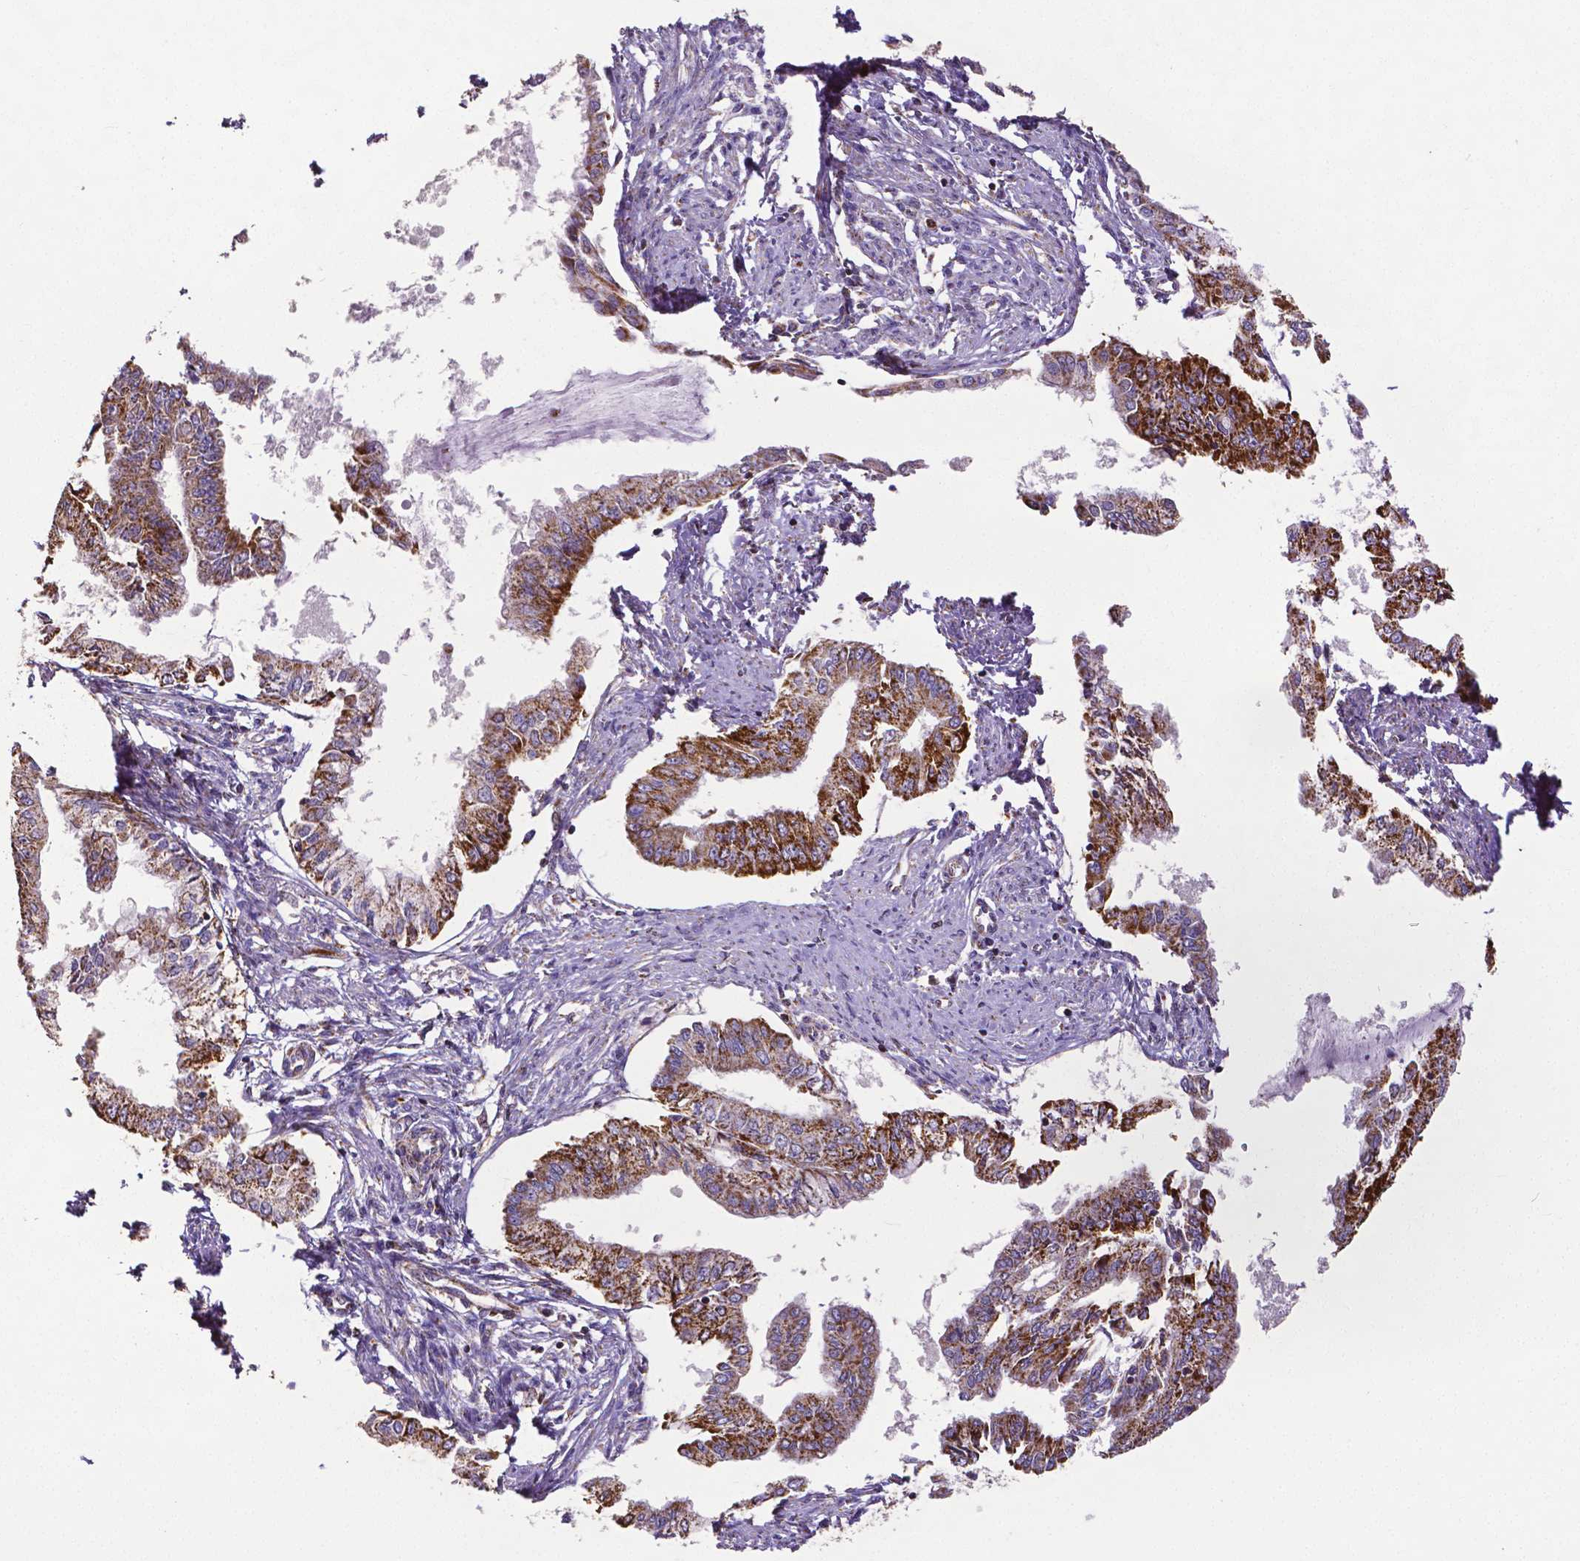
{"staining": {"intensity": "strong", "quantity": ">75%", "location": "cytoplasmic/membranous"}, "tissue": "endometrial cancer", "cell_type": "Tumor cells", "image_type": "cancer", "snomed": [{"axis": "morphology", "description": "Adenocarcinoma, NOS"}, {"axis": "topography", "description": "Endometrium"}], "caption": "Immunohistochemistry (IHC) image of neoplastic tissue: human endometrial cancer (adenocarcinoma) stained using immunohistochemistry (IHC) displays high levels of strong protein expression localized specifically in the cytoplasmic/membranous of tumor cells, appearing as a cytoplasmic/membranous brown color.", "gene": "MACC1", "patient": {"sex": "female", "age": 76}}